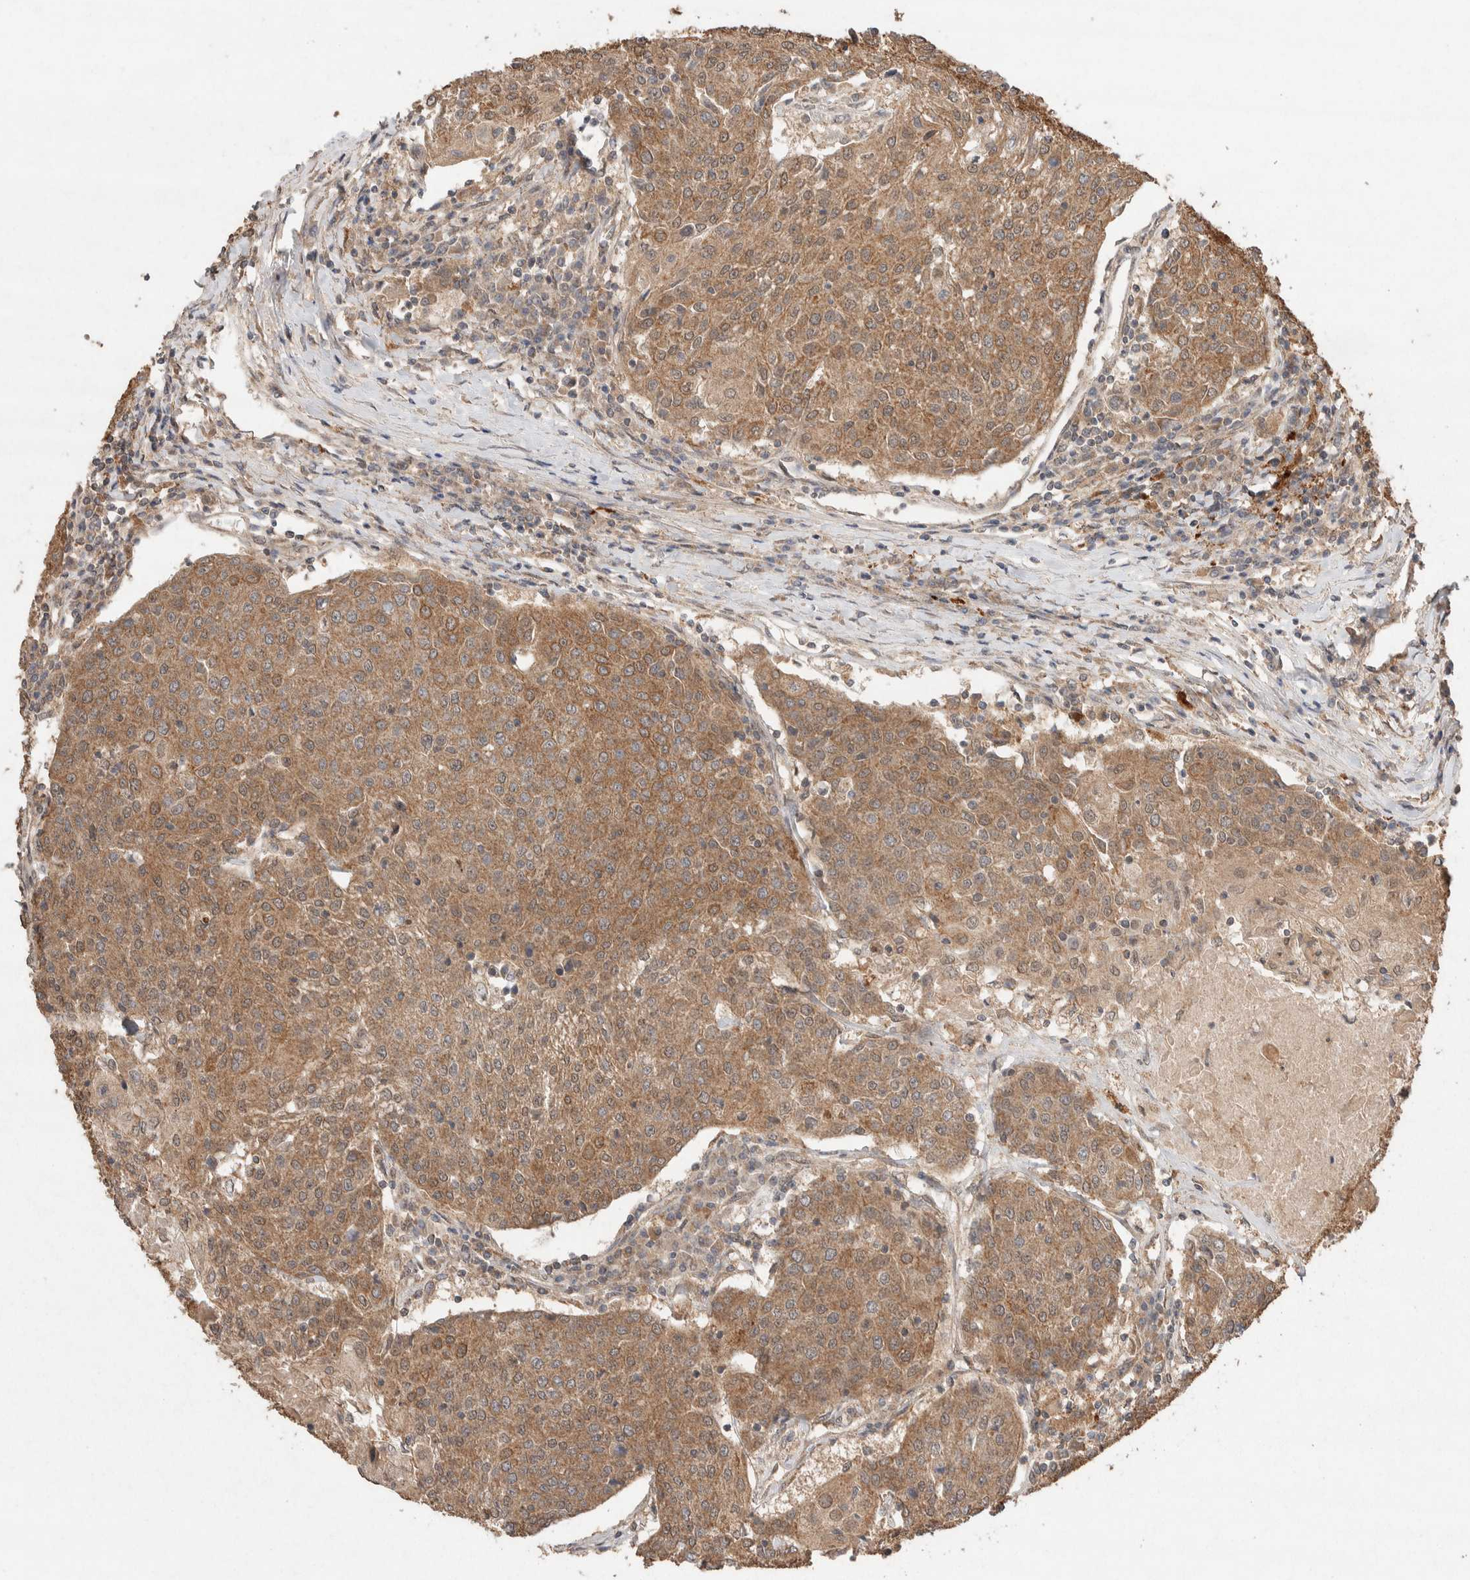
{"staining": {"intensity": "moderate", "quantity": ">75%", "location": "cytoplasmic/membranous"}, "tissue": "urothelial cancer", "cell_type": "Tumor cells", "image_type": "cancer", "snomed": [{"axis": "morphology", "description": "Urothelial carcinoma, High grade"}, {"axis": "topography", "description": "Urinary bladder"}], "caption": "High-grade urothelial carcinoma stained for a protein (brown) displays moderate cytoplasmic/membranous positive positivity in approximately >75% of tumor cells.", "gene": "KCNJ5", "patient": {"sex": "female", "age": 85}}